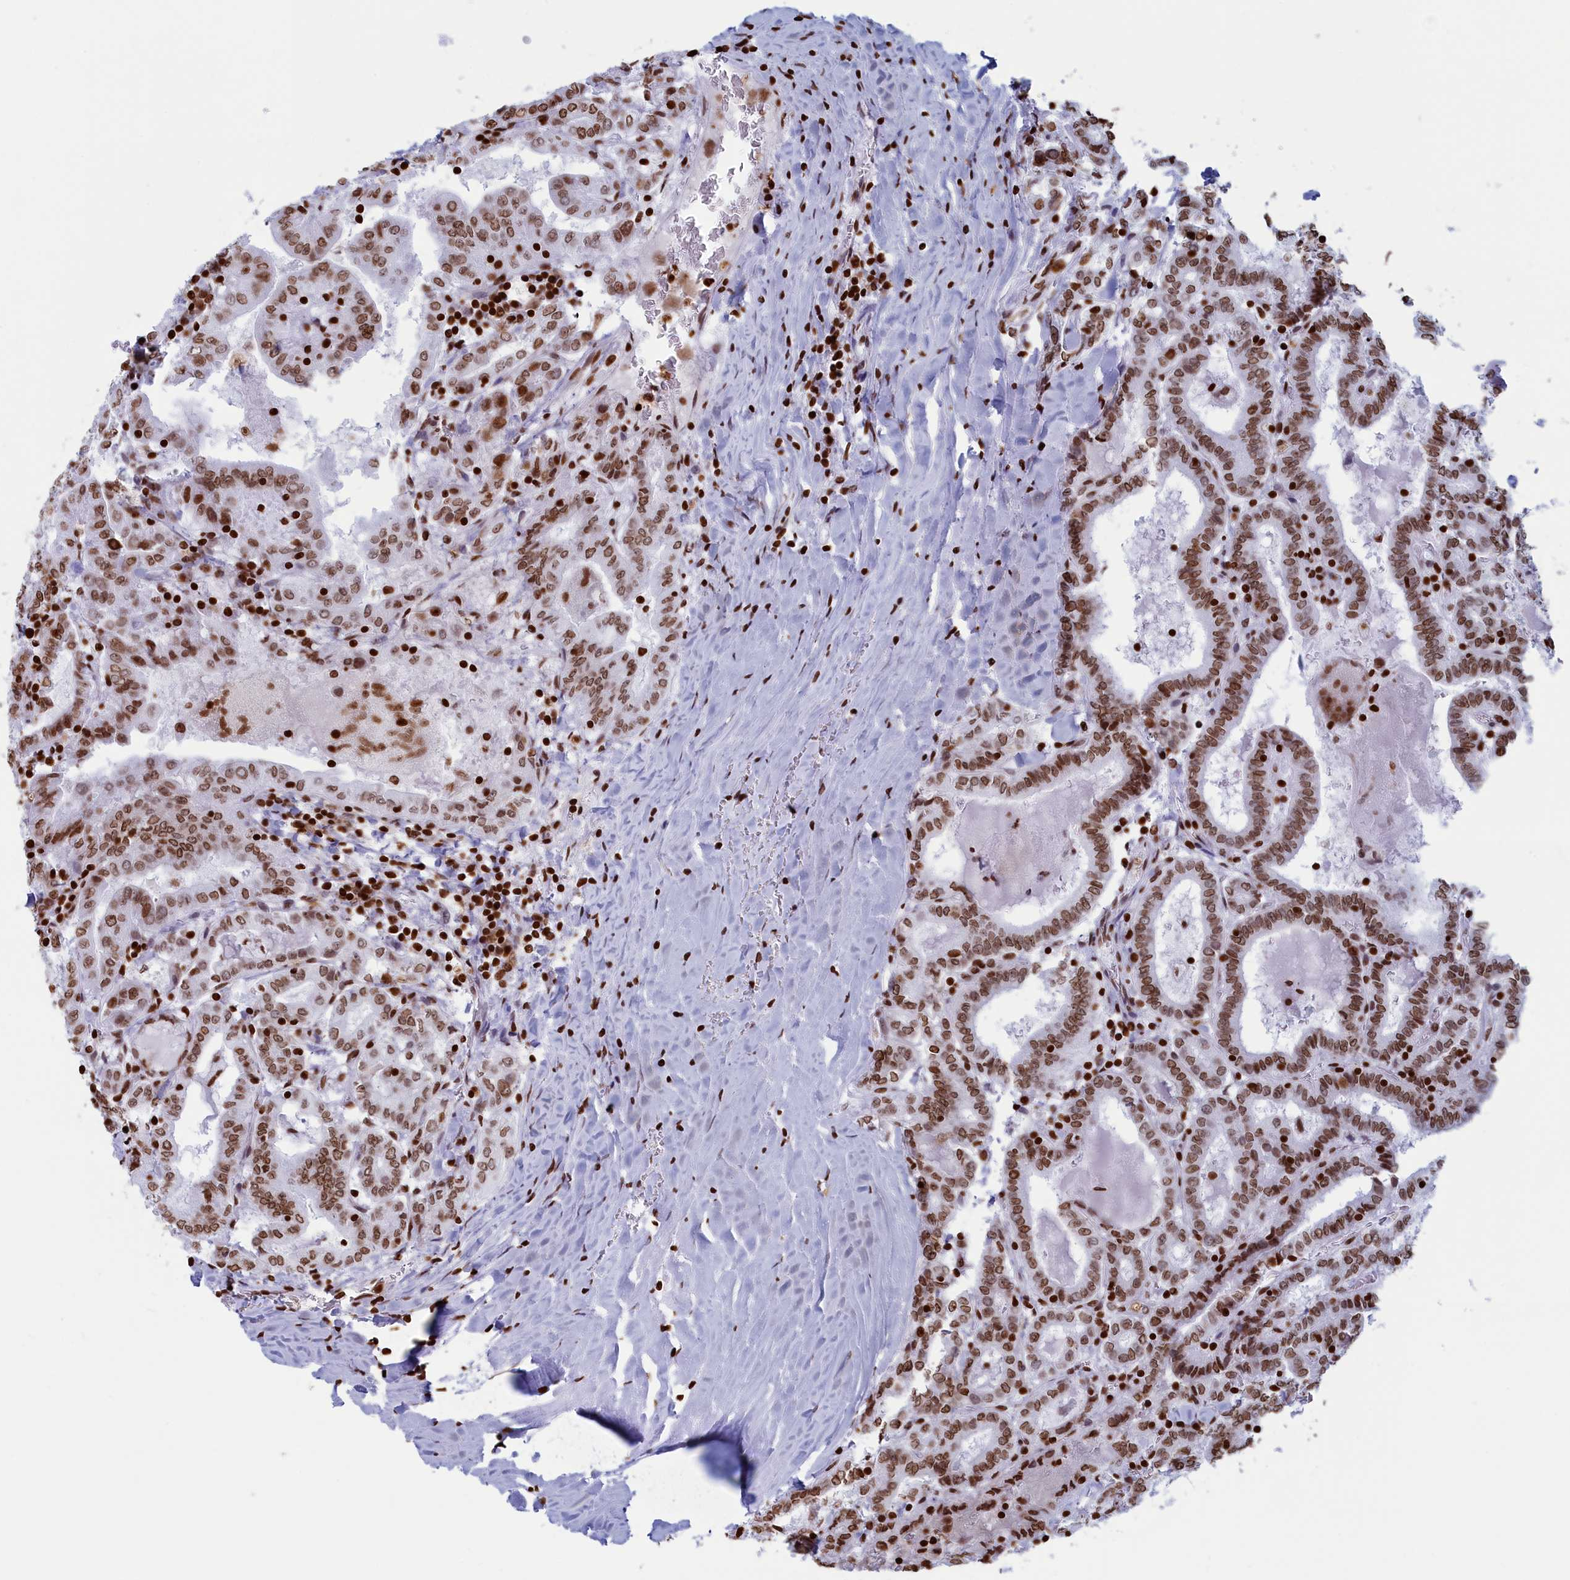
{"staining": {"intensity": "moderate", "quantity": ">75%", "location": "nuclear"}, "tissue": "thyroid cancer", "cell_type": "Tumor cells", "image_type": "cancer", "snomed": [{"axis": "morphology", "description": "Papillary adenocarcinoma, NOS"}, {"axis": "topography", "description": "Thyroid gland"}], "caption": "About >75% of tumor cells in human thyroid cancer show moderate nuclear protein staining as visualized by brown immunohistochemical staining.", "gene": "APOBEC3A", "patient": {"sex": "female", "age": 72}}